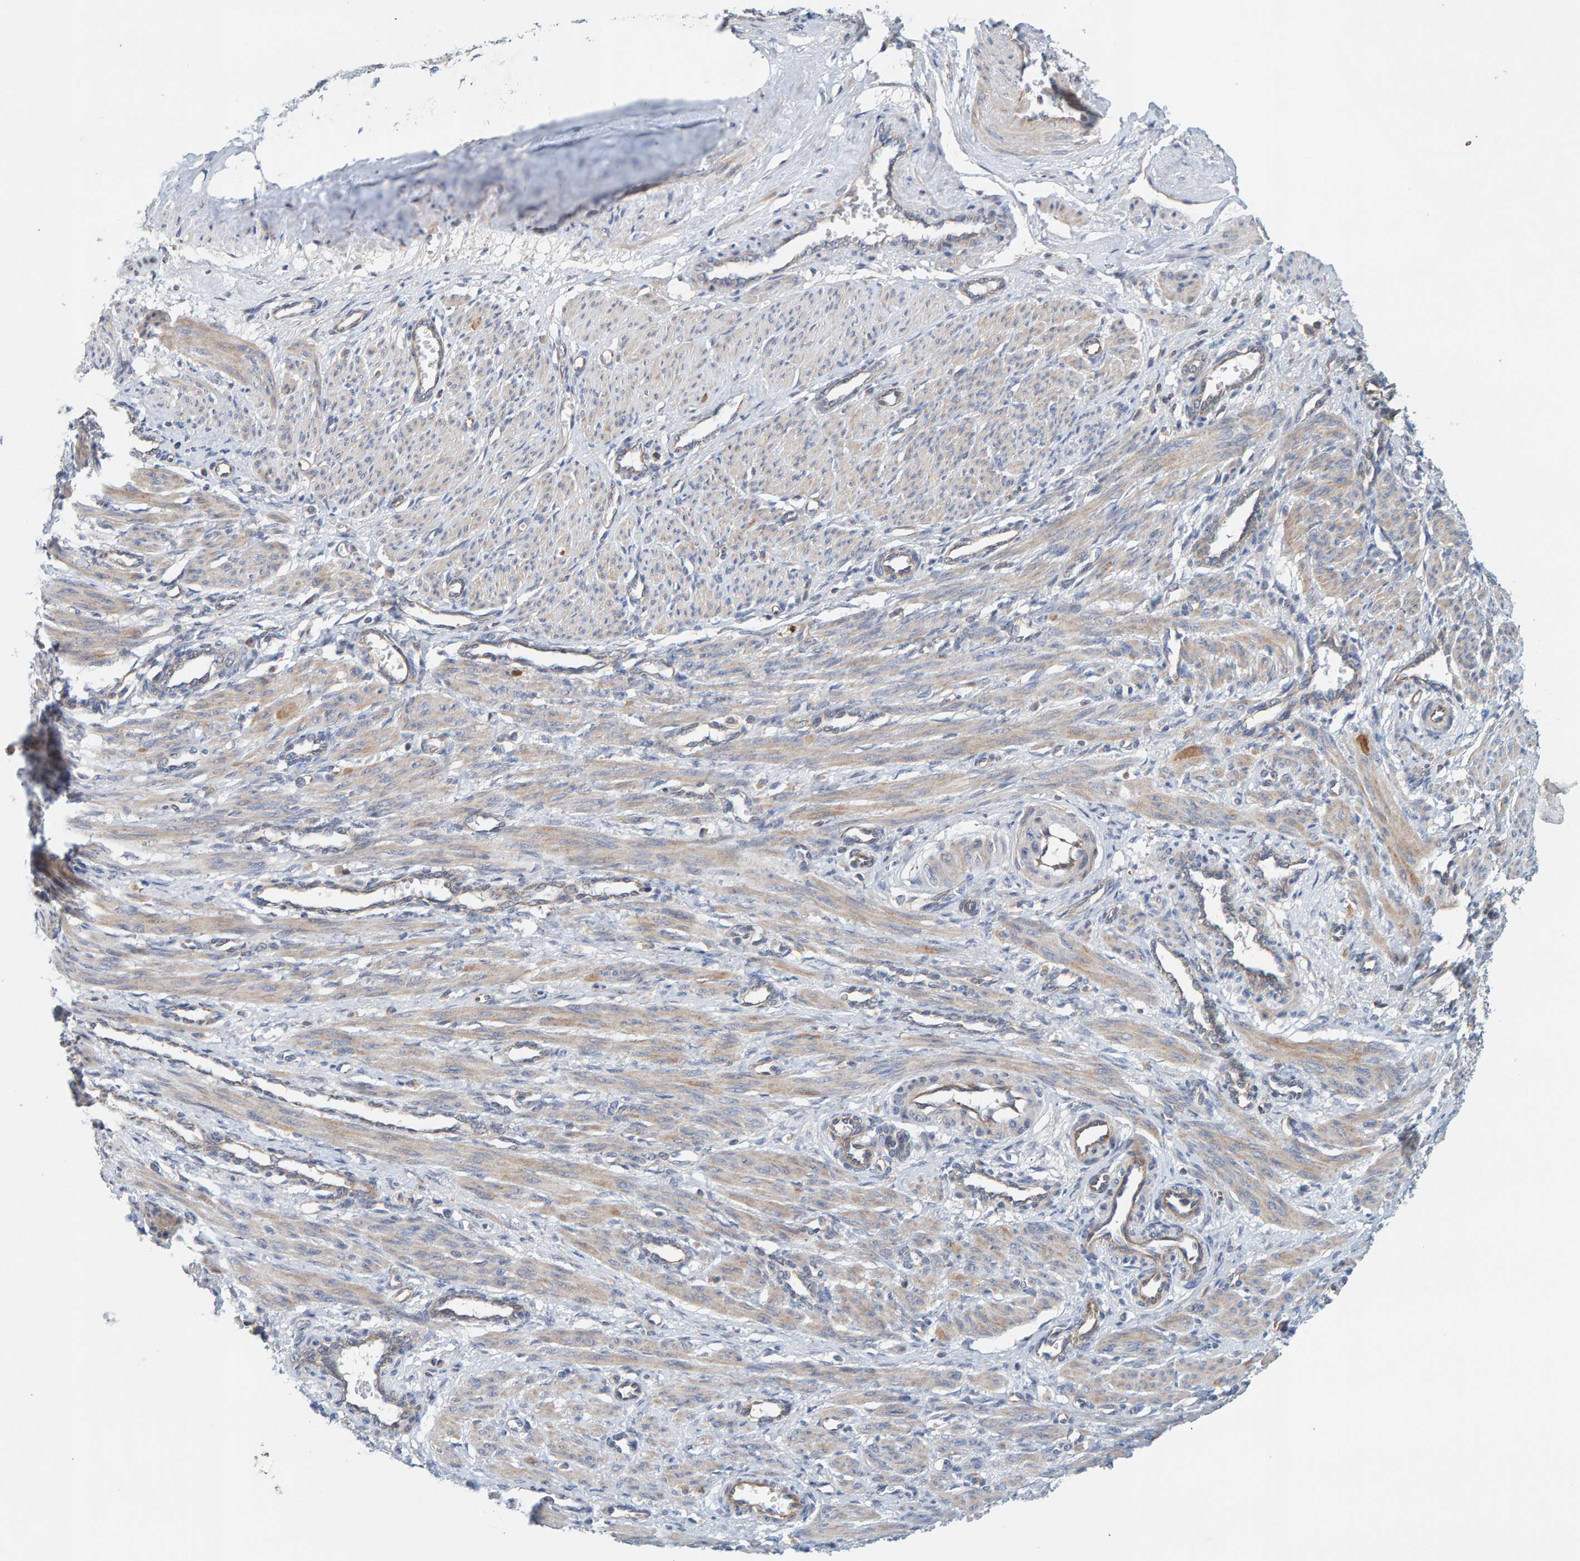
{"staining": {"intensity": "weak", "quantity": ">75%", "location": "cytoplasmic/membranous"}, "tissue": "smooth muscle", "cell_type": "Smooth muscle cells", "image_type": "normal", "snomed": [{"axis": "morphology", "description": "Normal tissue, NOS"}, {"axis": "topography", "description": "Endometrium"}], "caption": "DAB (3,3'-diaminobenzidine) immunohistochemical staining of unremarkable human smooth muscle demonstrates weak cytoplasmic/membranous protein expression in about >75% of smooth muscle cells. The staining was performed using DAB to visualize the protein expression in brown, while the nuclei were stained in blue with hematoxylin (Magnification: 20x).", "gene": "CCM2", "patient": {"sex": "female", "age": 33}}